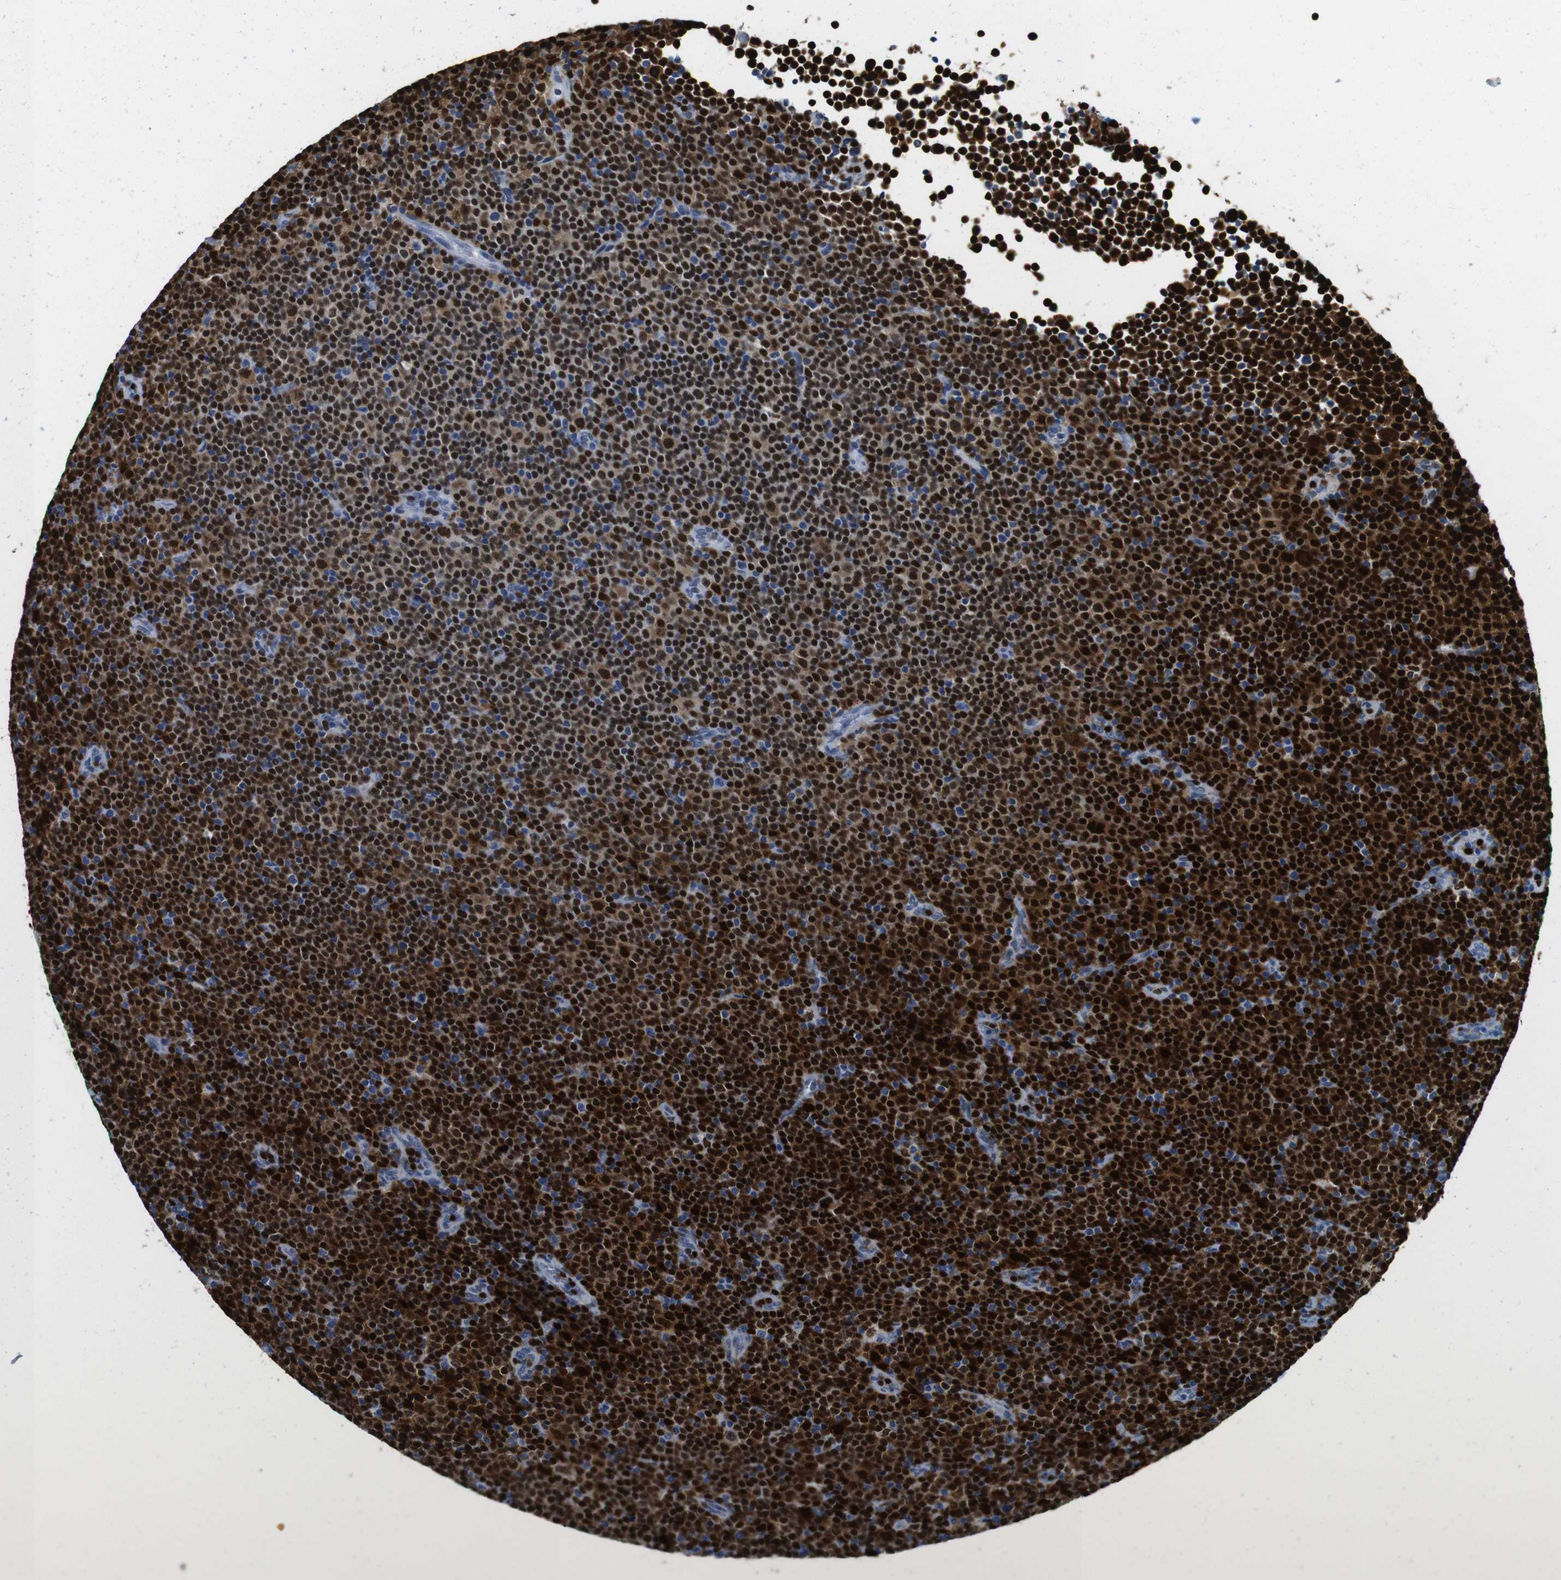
{"staining": {"intensity": "strong", "quantity": ">75%", "location": "nuclear"}, "tissue": "lymphoma", "cell_type": "Tumor cells", "image_type": "cancer", "snomed": [{"axis": "morphology", "description": "Malignant lymphoma, non-Hodgkin's type, Low grade"}, {"axis": "topography", "description": "Lymph node"}], "caption": "IHC photomicrograph of lymphoma stained for a protein (brown), which displays high levels of strong nuclear expression in approximately >75% of tumor cells.", "gene": "IRF8", "patient": {"sex": "female", "age": 67}}